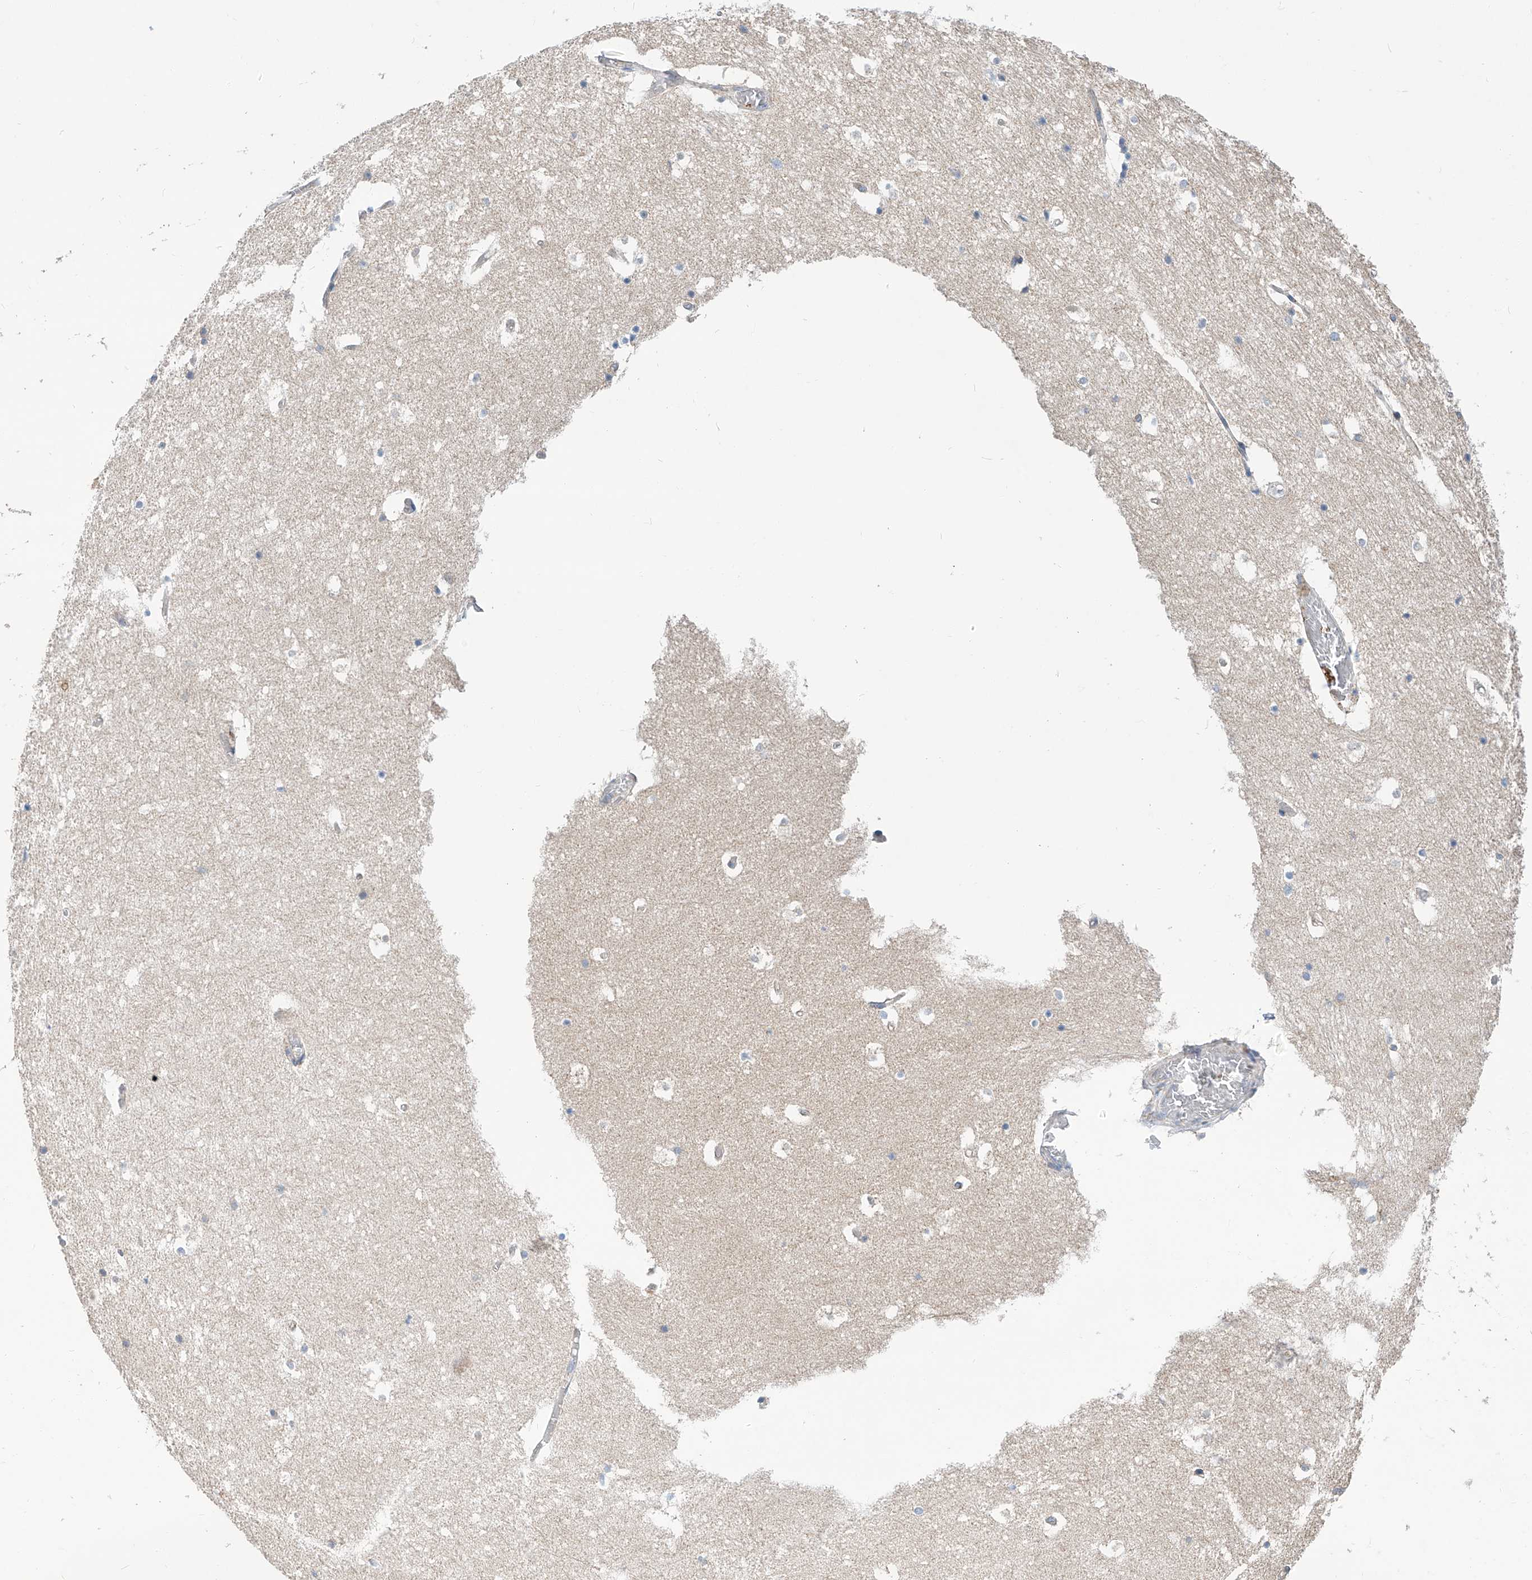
{"staining": {"intensity": "weak", "quantity": "<25%", "location": "cytoplasmic/membranous"}, "tissue": "hippocampus", "cell_type": "Glial cells", "image_type": "normal", "snomed": [{"axis": "morphology", "description": "Normal tissue, NOS"}, {"axis": "topography", "description": "Hippocampus"}], "caption": "A high-resolution image shows immunohistochemistry (IHC) staining of normal hippocampus, which exhibits no significant staining in glial cells. Nuclei are stained in blue.", "gene": "SLC22A7", "patient": {"sex": "female", "age": 52}}